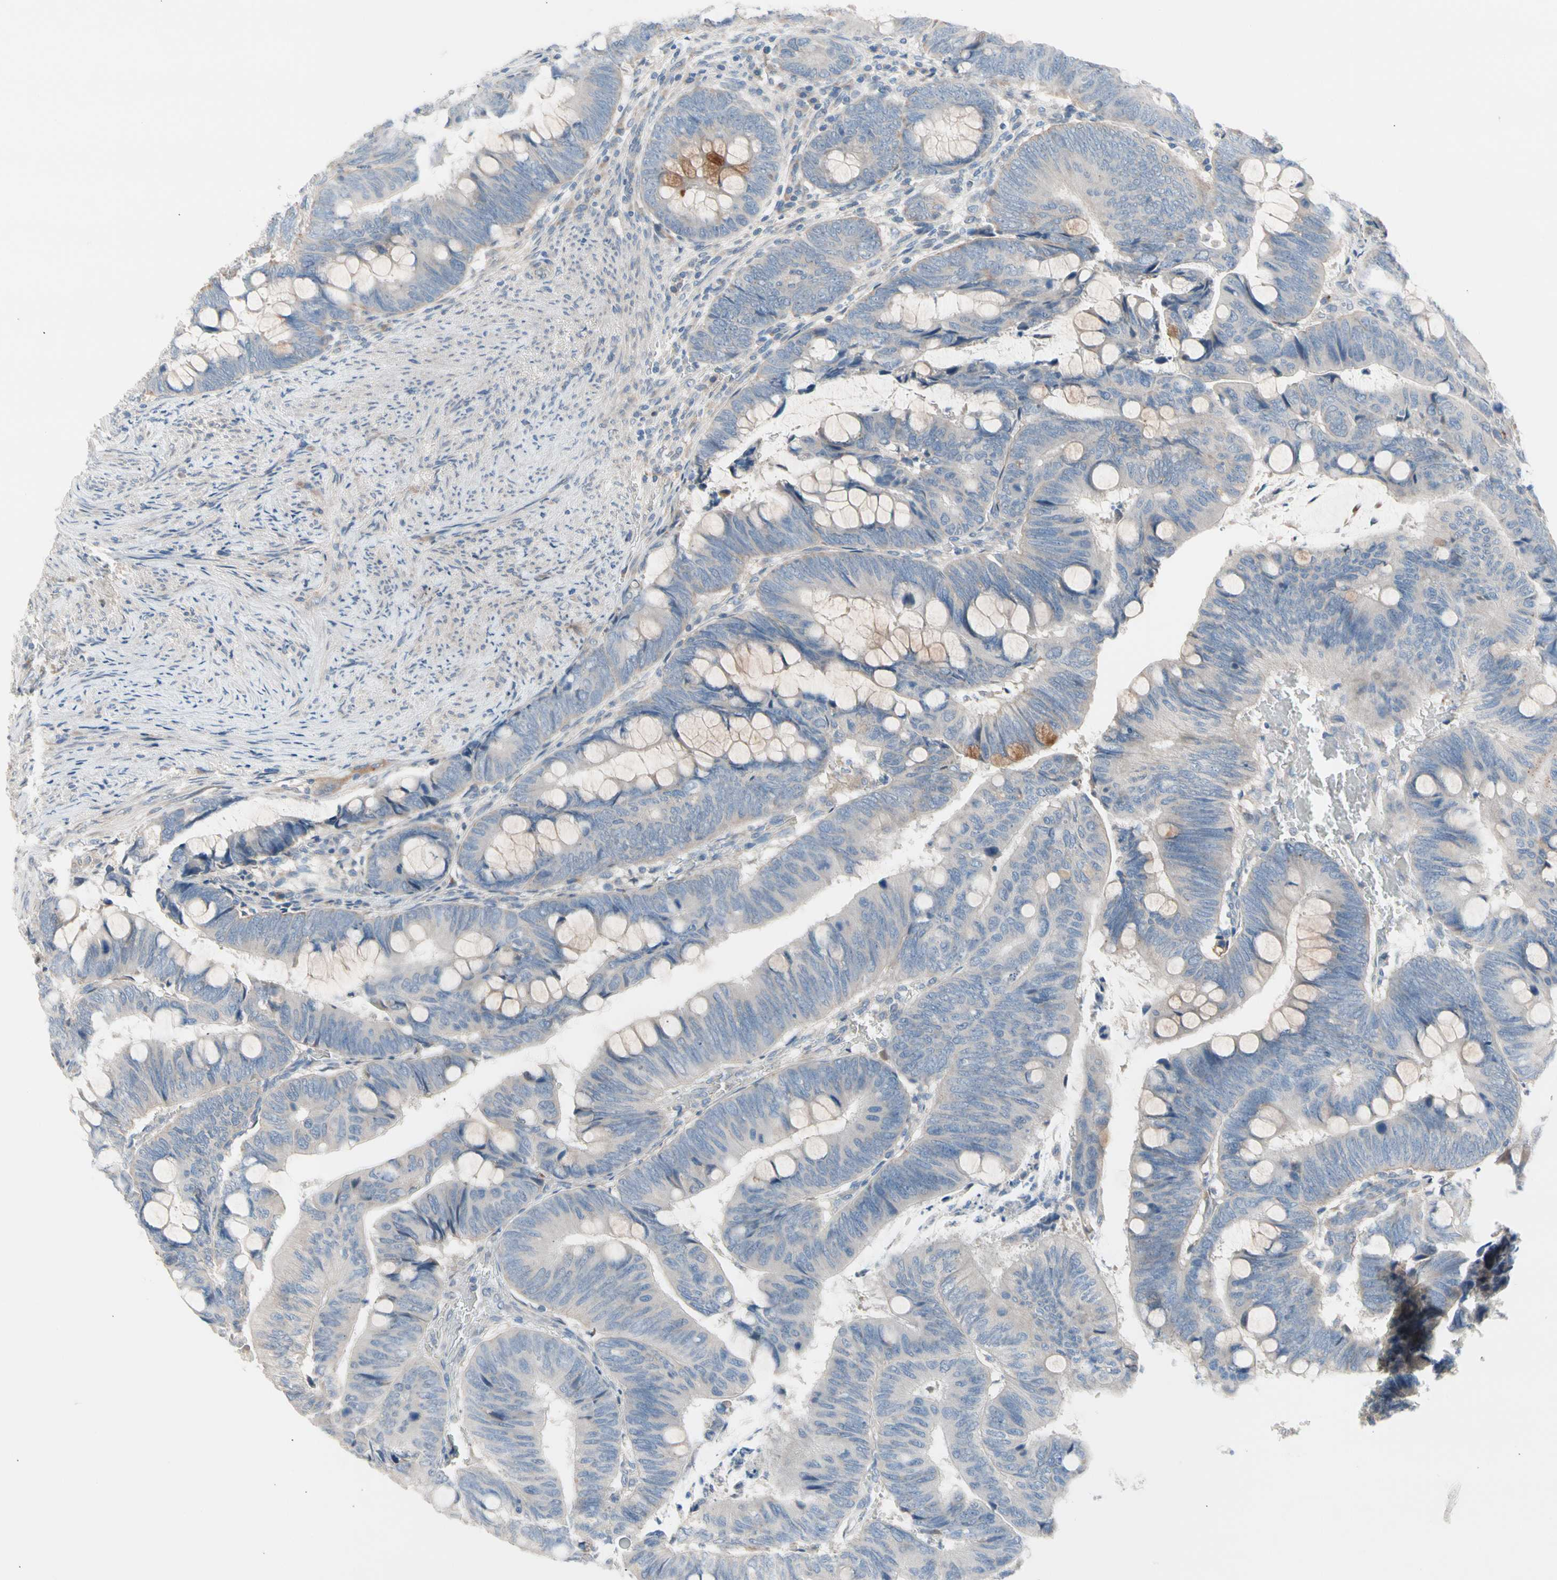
{"staining": {"intensity": "weak", "quantity": "25%-75%", "location": "cytoplasmic/membranous"}, "tissue": "colorectal cancer", "cell_type": "Tumor cells", "image_type": "cancer", "snomed": [{"axis": "morphology", "description": "Normal tissue, NOS"}, {"axis": "morphology", "description": "Adenocarcinoma, NOS"}, {"axis": "topography", "description": "Rectum"}, {"axis": "topography", "description": "Peripheral nerve tissue"}], "caption": "Immunohistochemical staining of adenocarcinoma (colorectal) reveals low levels of weak cytoplasmic/membranous positivity in approximately 25%-75% of tumor cells. The staining is performed using DAB (3,3'-diaminobenzidine) brown chromogen to label protein expression. The nuclei are counter-stained blue using hematoxylin.", "gene": "CASQ1", "patient": {"sex": "male", "age": 92}}